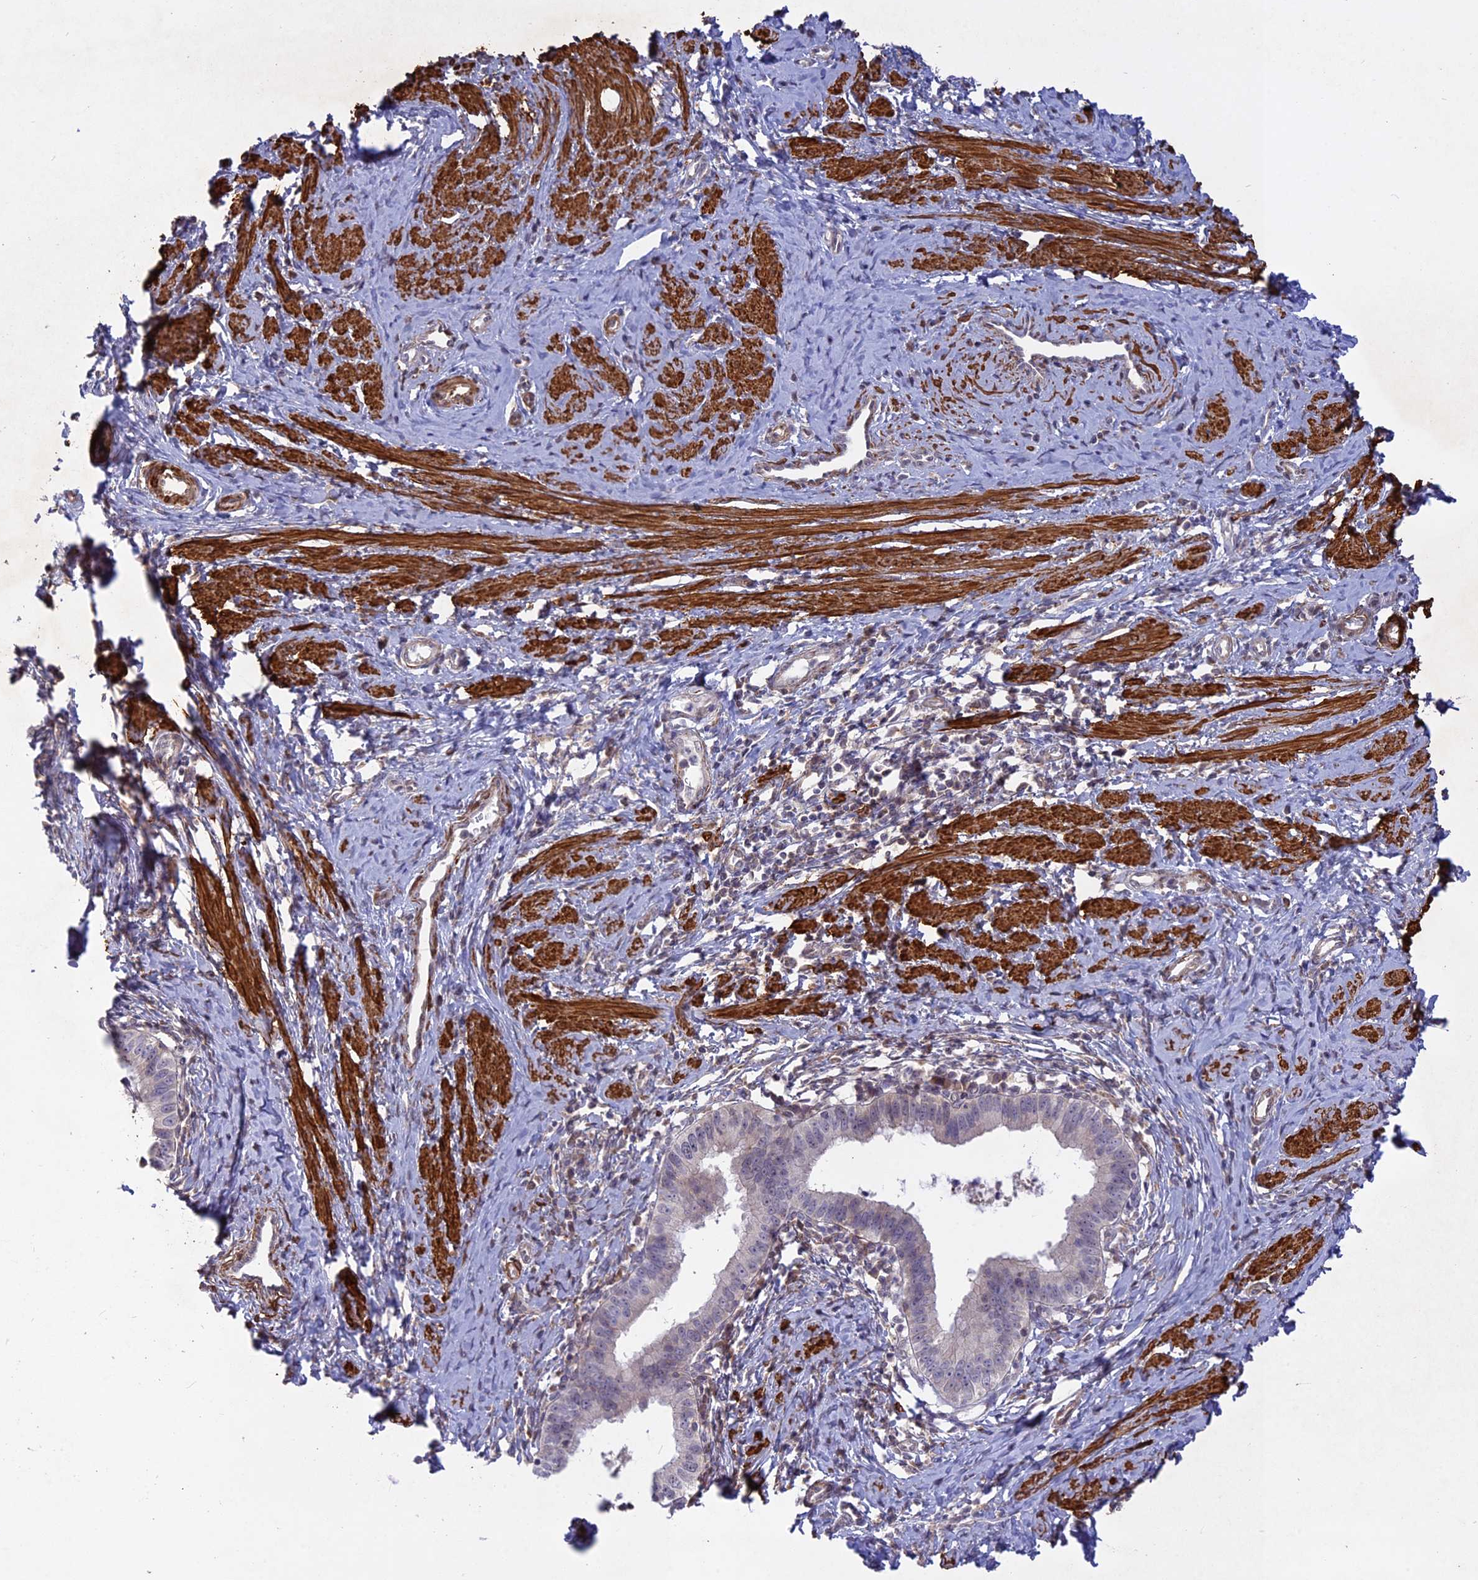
{"staining": {"intensity": "negative", "quantity": "none", "location": "none"}, "tissue": "cervical cancer", "cell_type": "Tumor cells", "image_type": "cancer", "snomed": [{"axis": "morphology", "description": "Adenocarcinoma, NOS"}, {"axis": "topography", "description": "Cervix"}], "caption": "Cervical adenocarcinoma was stained to show a protein in brown. There is no significant staining in tumor cells. Brightfield microscopy of immunohistochemistry (IHC) stained with DAB (3,3'-diaminobenzidine) (brown) and hematoxylin (blue), captured at high magnification.", "gene": "CCDC154", "patient": {"sex": "female", "age": 36}}